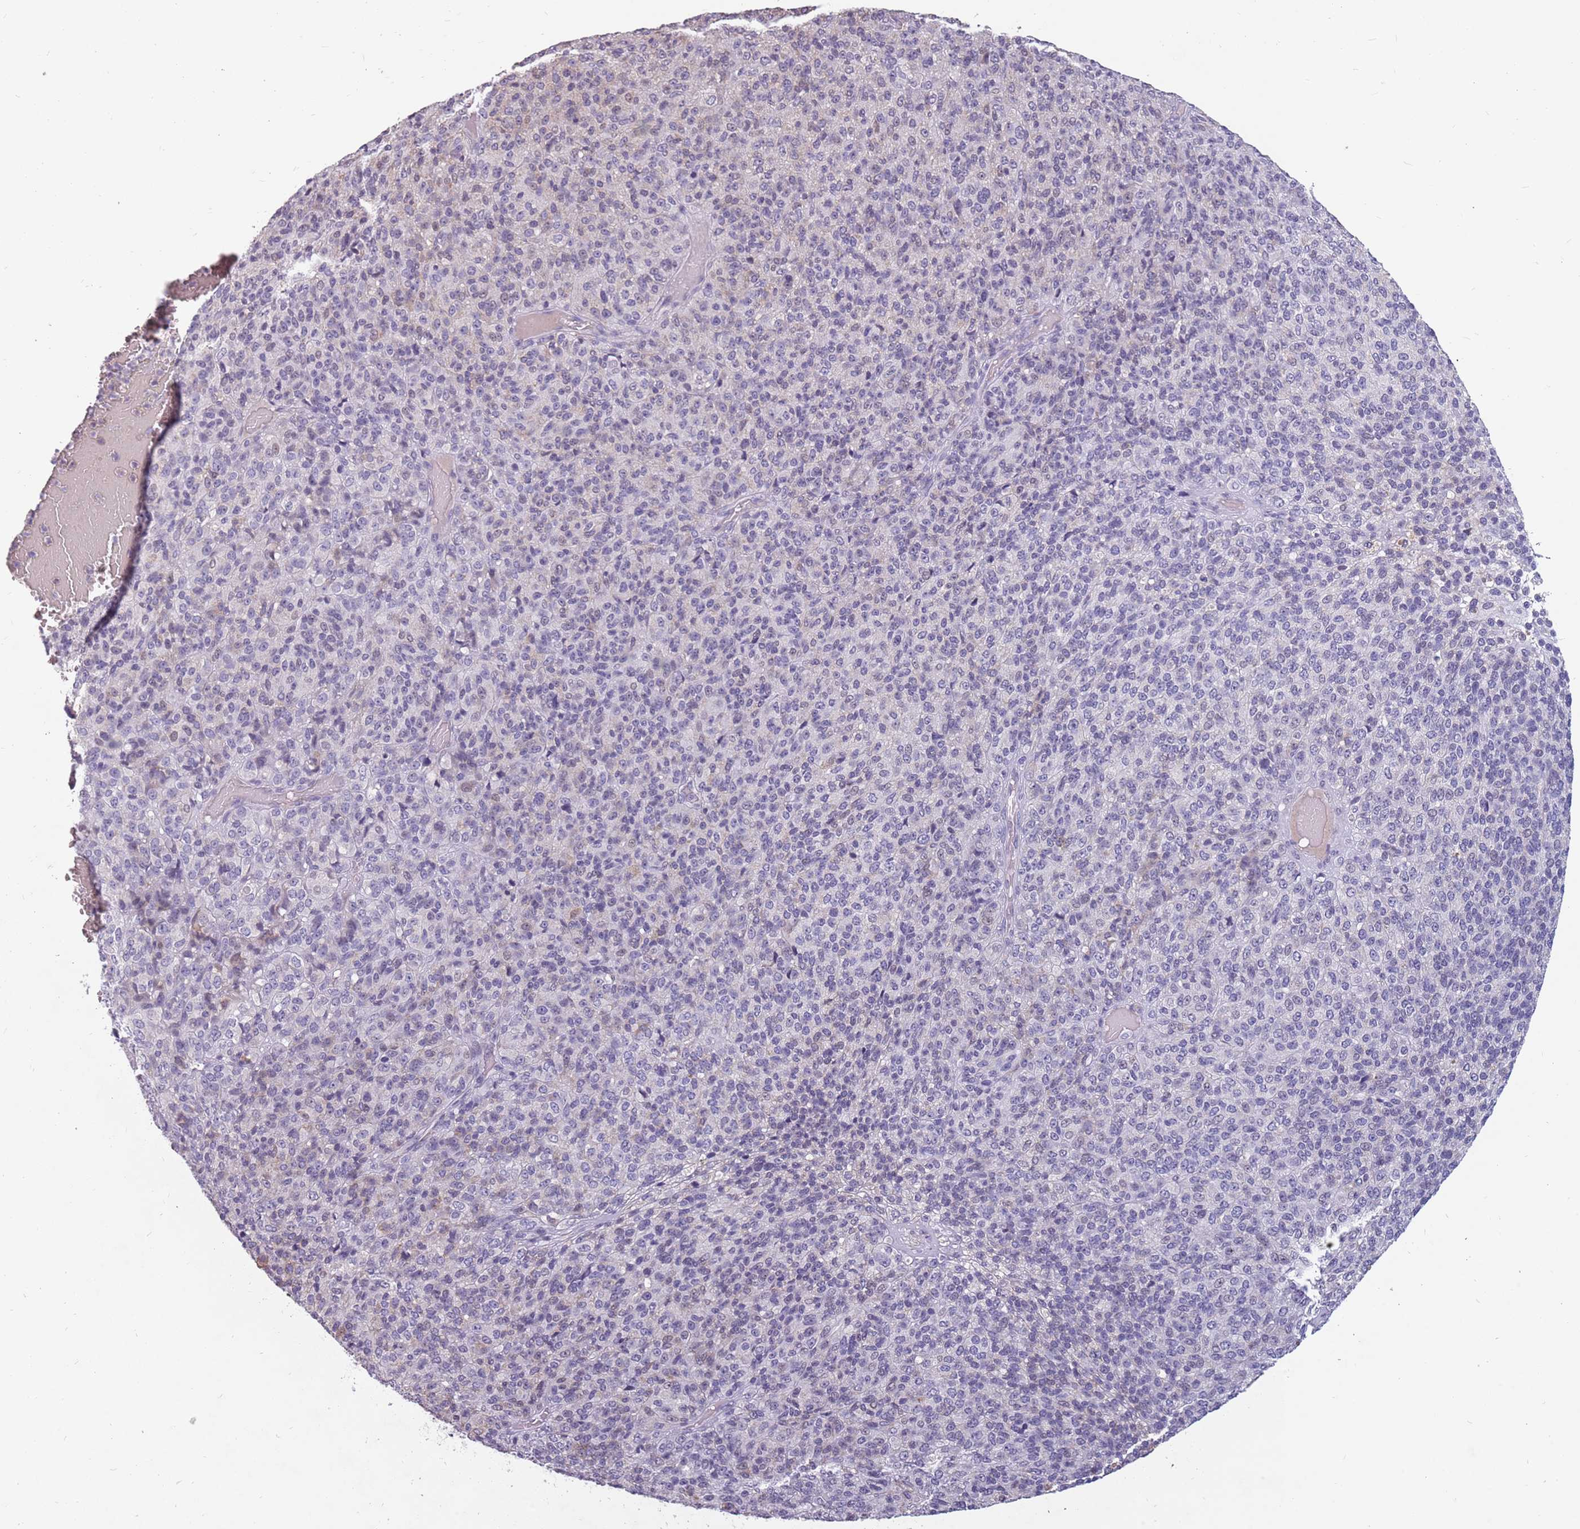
{"staining": {"intensity": "negative", "quantity": "none", "location": "none"}, "tissue": "melanoma", "cell_type": "Tumor cells", "image_type": "cancer", "snomed": [{"axis": "morphology", "description": "Malignant melanoma, Metastatic site"}, {"axis": "topography", "description": "Brain"}], "caption": "The micrograph exhibits no significant expression in tumor cells of malignant melanoma (metastatic site).", "gene": "NEK6", "patient": {"sex": "female", "age": 56}}